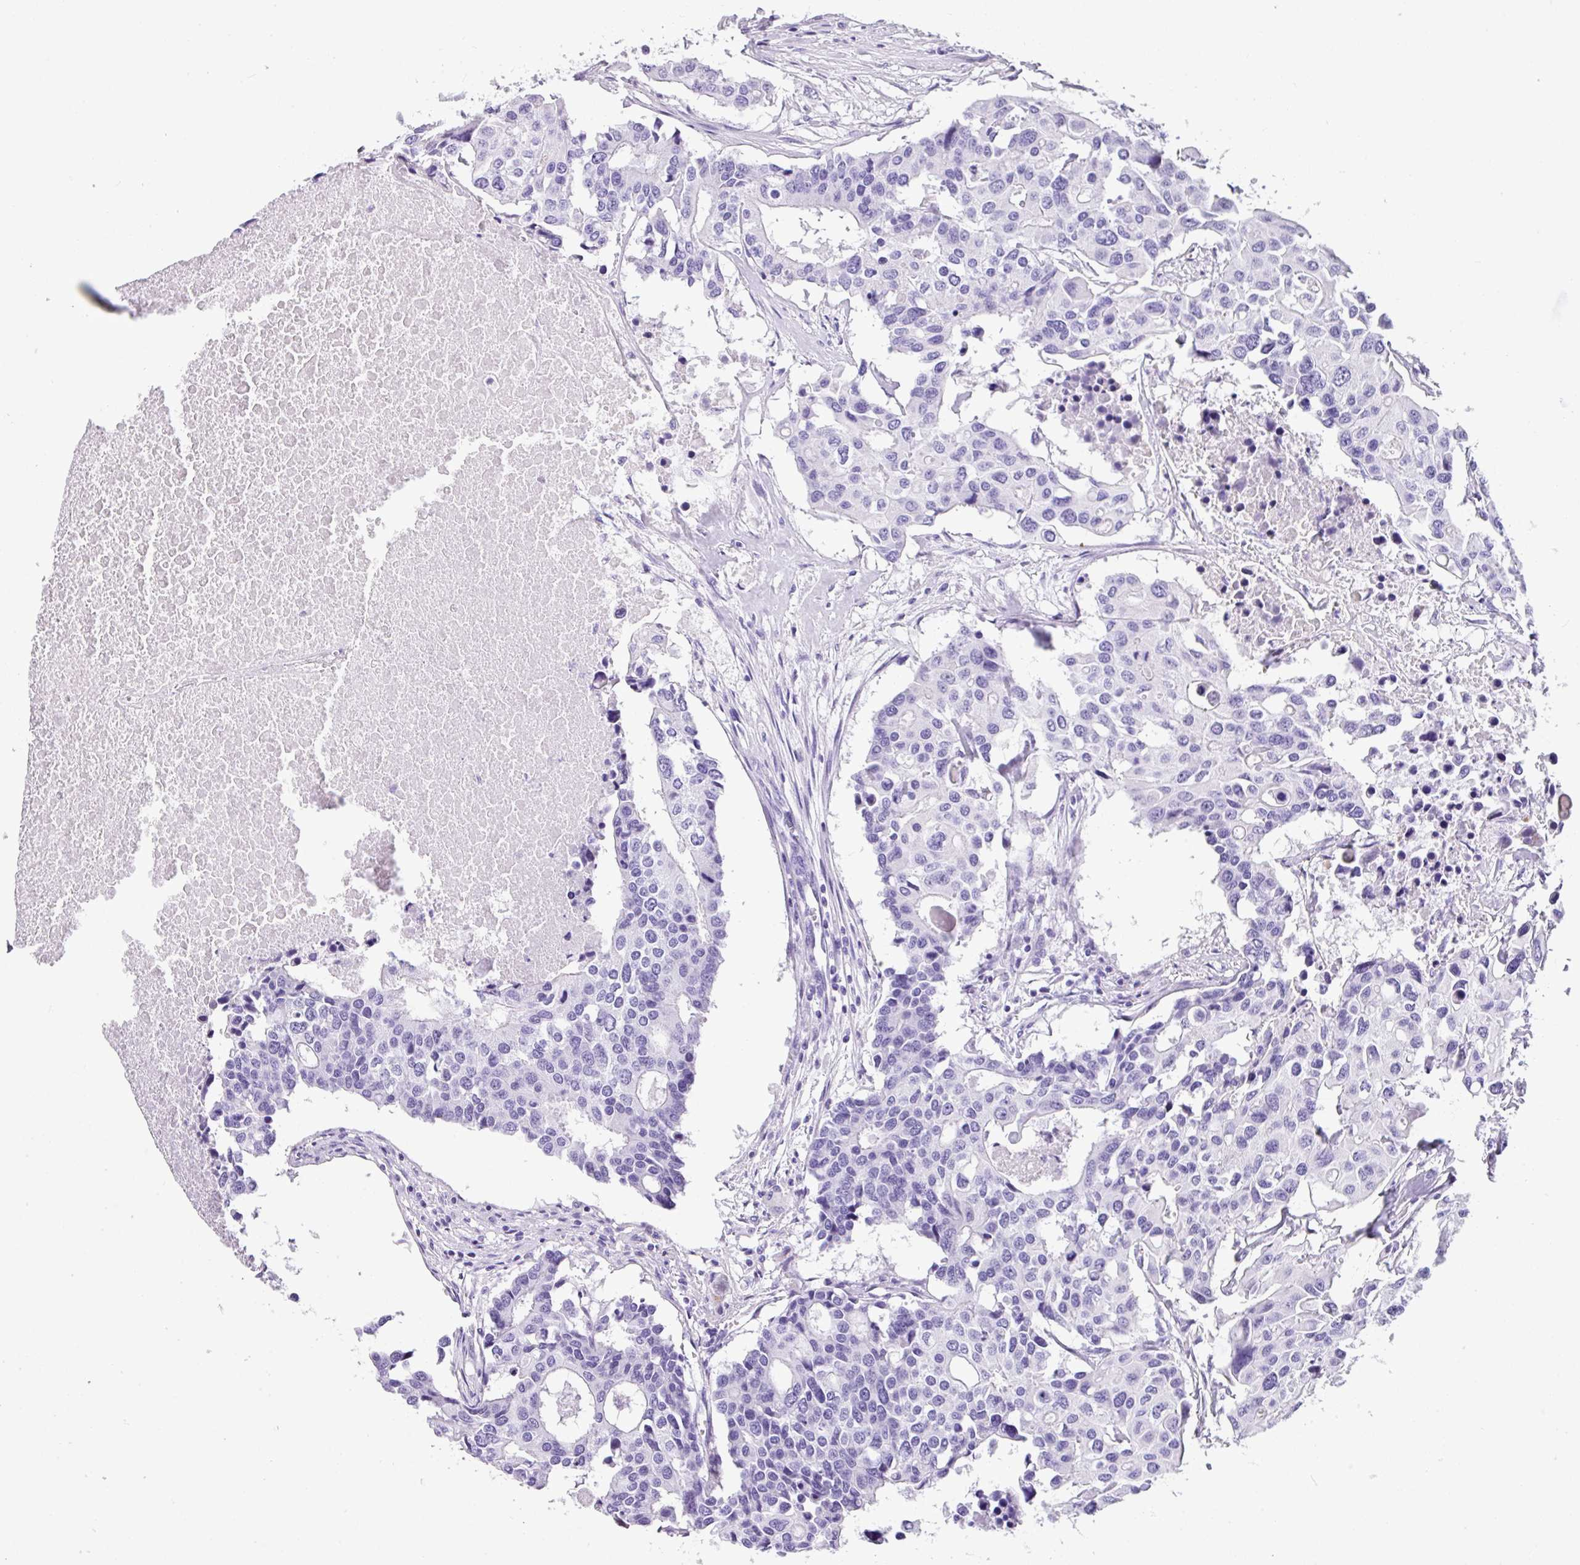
{"staining": {"intensity": "negative", "quantity": "none", "location": "none"}, "tissue": "colorectal cancer", "cell_type": "Tumor cells", "image_type": "cancer", "snomed": [{"axis": "morphology", "description": "Adenocarcinoma, NOS"}, {"axis": "topography", "description": "Colon"}], "caption": "Histopathology image shows no protein positivity in tumor cells of adenocarcinoma (colorectal) tissue. (Immunohistochemistry (ihc), brightfield microscopy, high magnification).", "gene": "MUC21", "patient": {"sex": "male", "age": 77}}